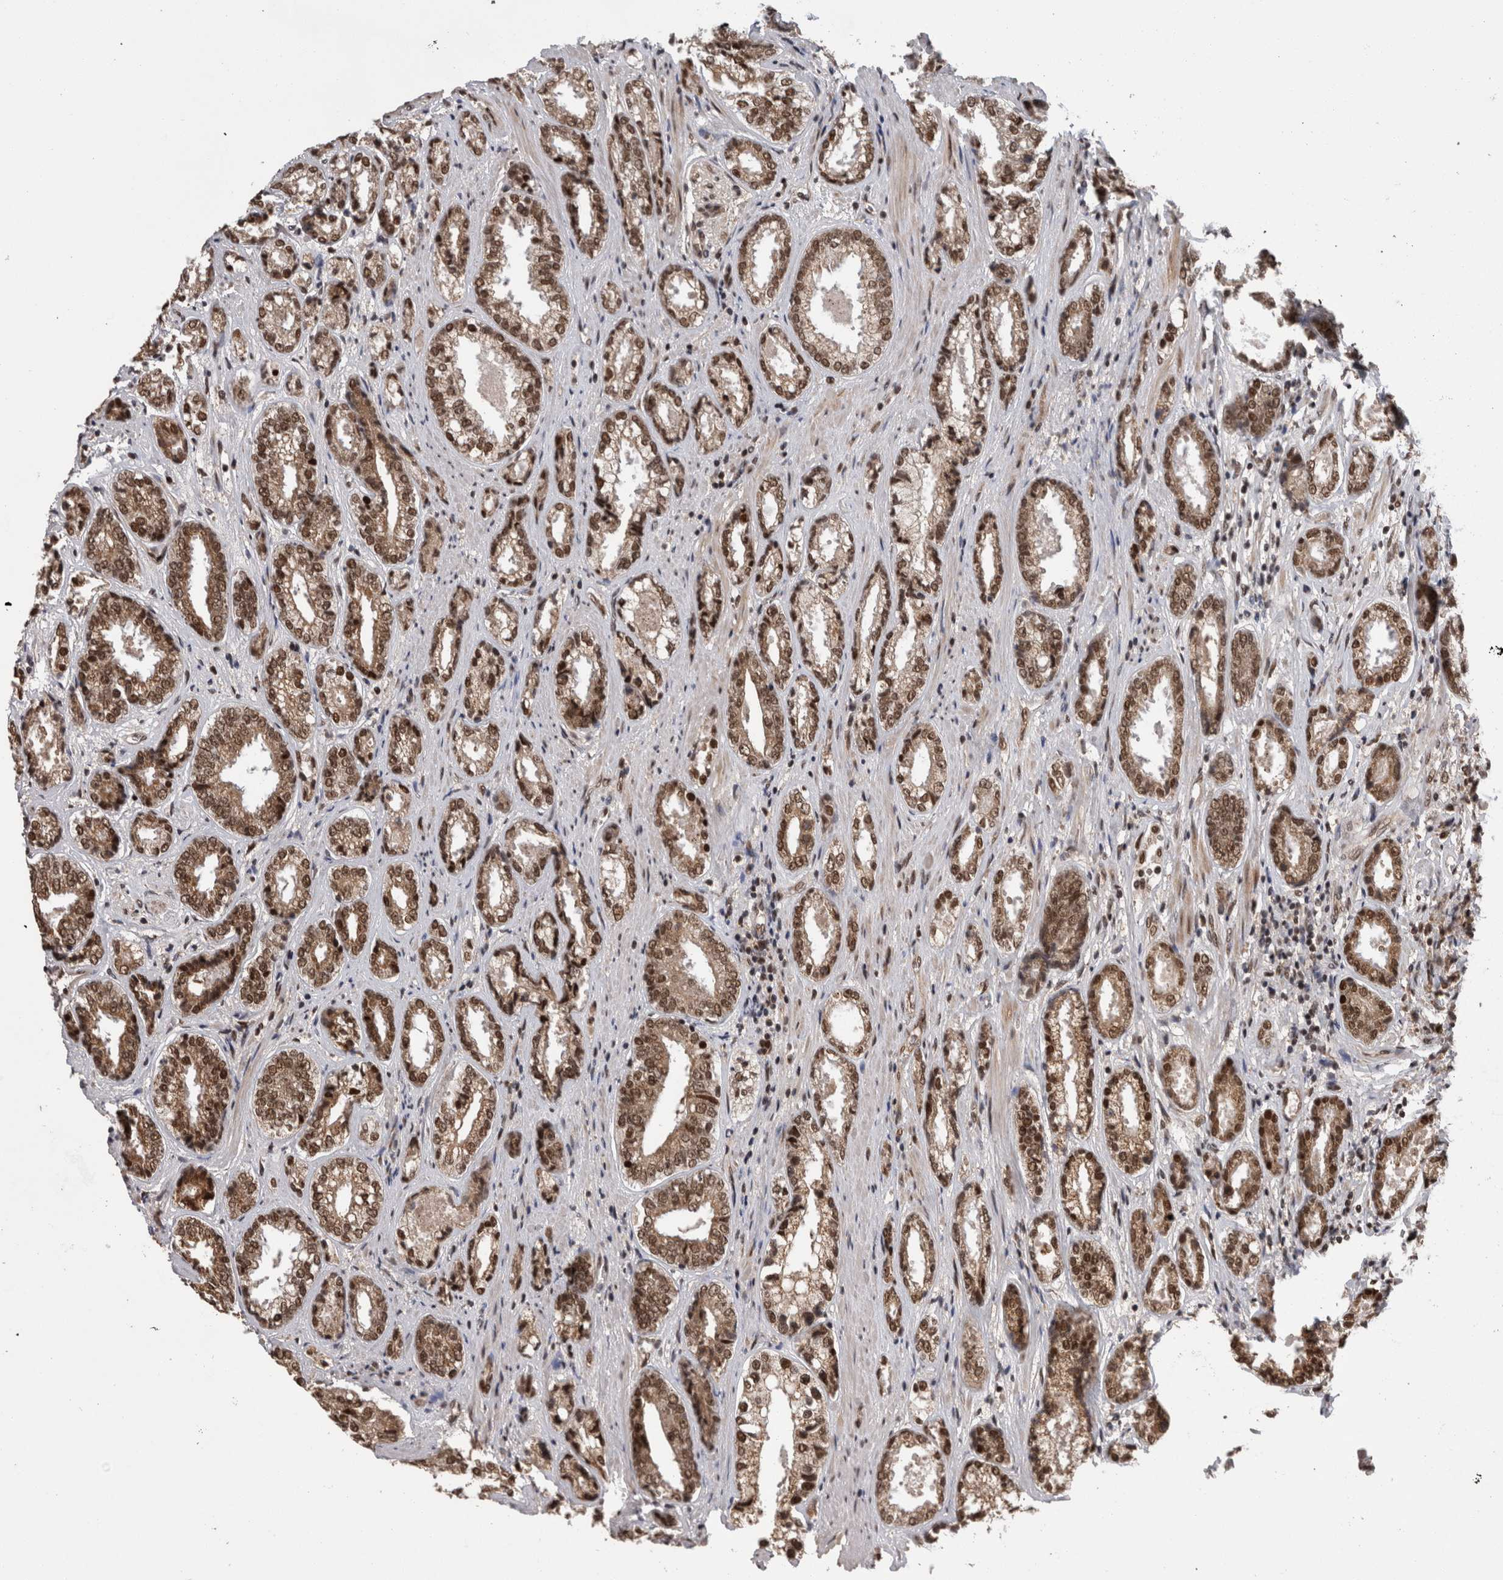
{"staining": {"intensity": "weak", "quantity": ">75%", "location": "cytoplasmic/membranous,nuclear"}, "tissue": "prostate cancer", "cell_type": "Tumor cells", "image_type": "cancer", "snomed": [{"axis": "morphology", "description": "Adenocarcinoma, High grade"}, {"axis": "topography", "description": "Prostate"}], "caption": "Human prostate adenocarcinoma (high-grade) stained for a protein (brown) shows weak cytoplasmic/membranous and nuclear positive expression in approximately >75% of tumor cells.", "gene": "CPSF2", "patient": {"sex": "male", "age": 61}}